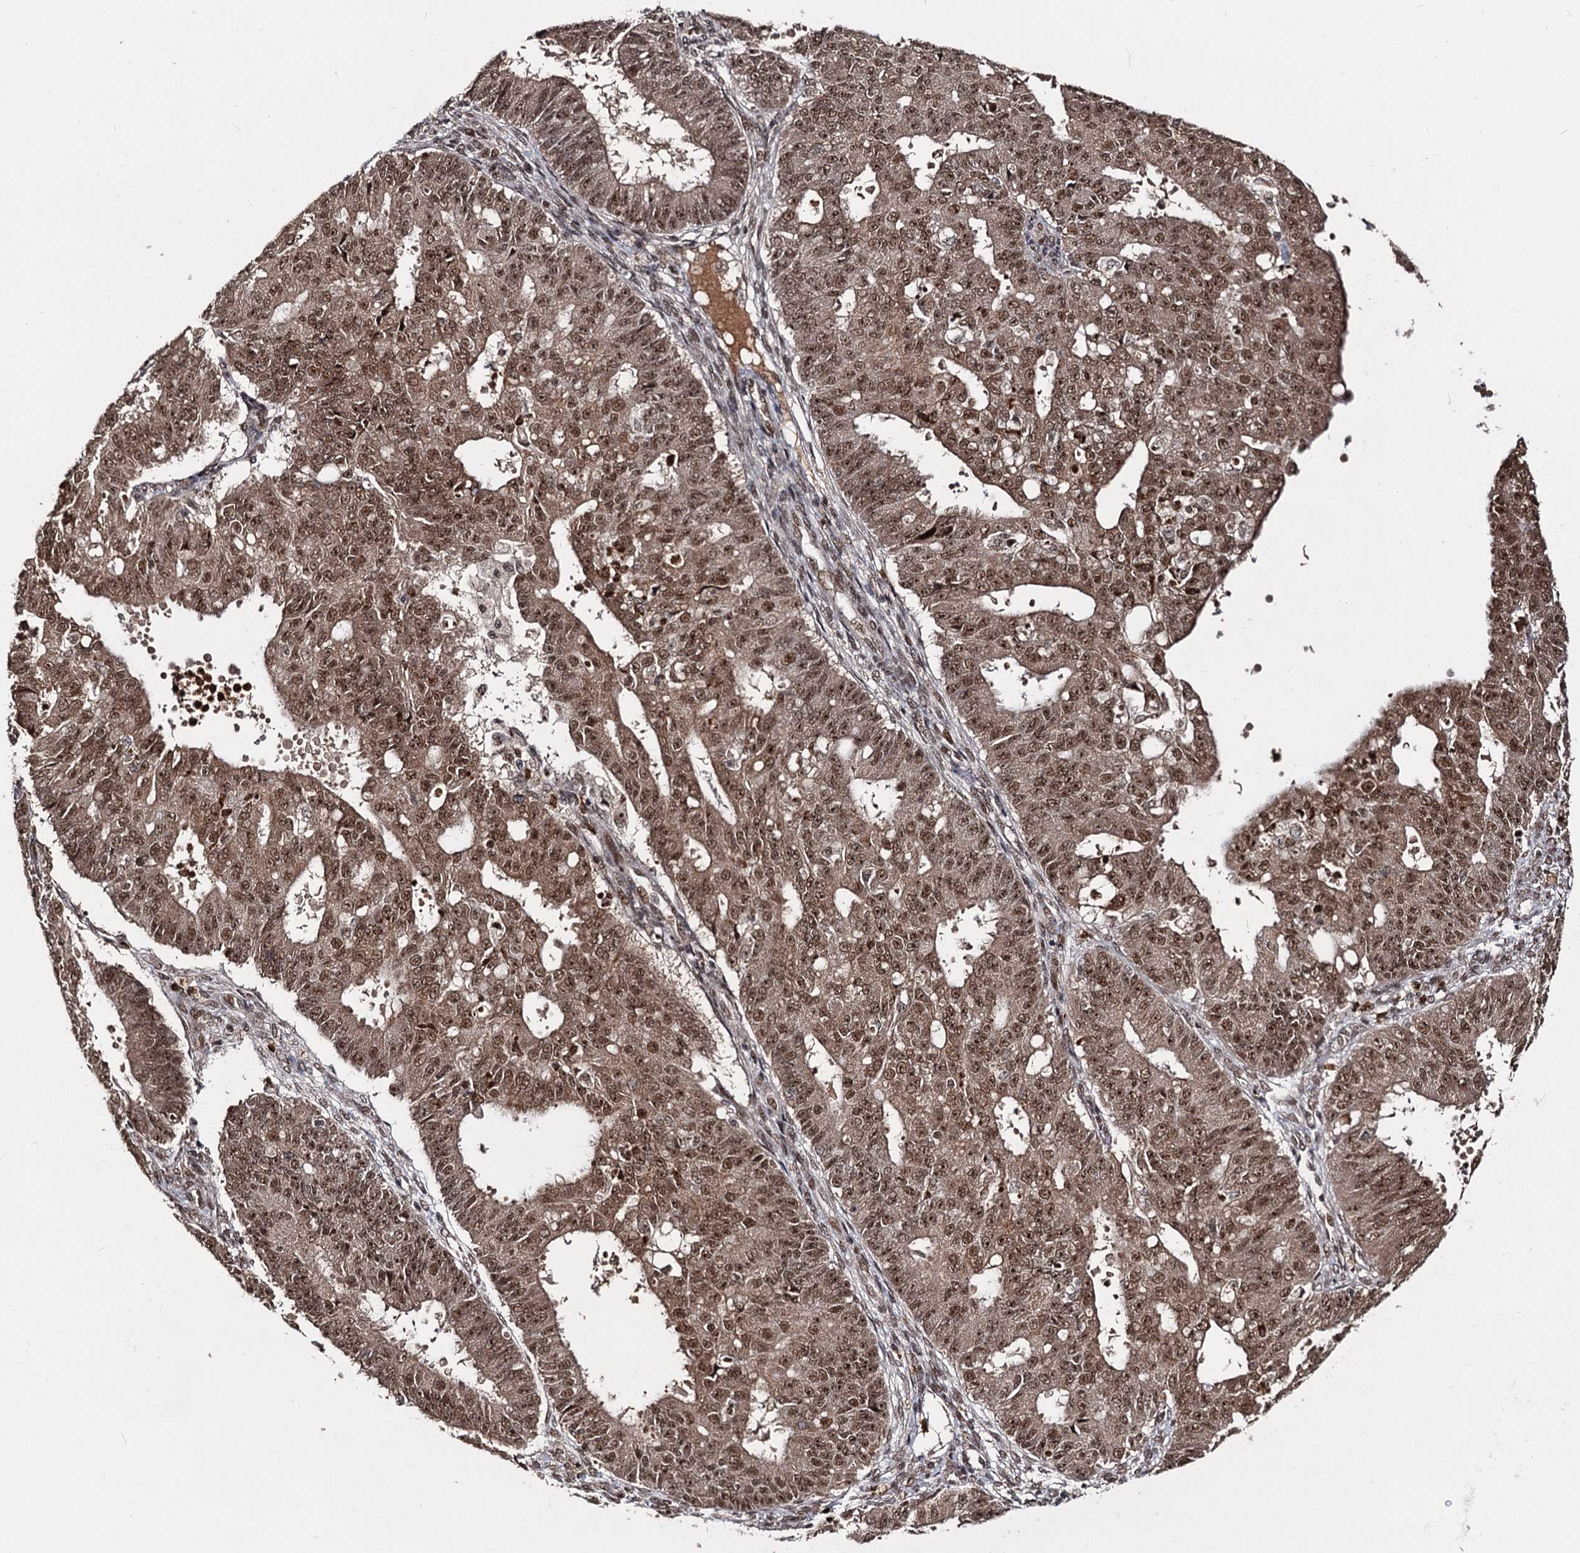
{"staining": {"intensity": "moderate", "quantity": ">75%", "location": "cytoplasmic/membranous,nuclear"}, "tissue": "ovarian cancer", "cell_type": "Tumor cells", "image_type": "cancer", "snomed": [{"axis": "morphology", "description": "Carcinoma, endometroid"}, {"axis": "topography", "description": "Appendix"}, {"axis": "topography", "description": "Ovary"}], "caption": "Endometroid carcinoma (ovarian) tissue demonstrates moderate cytoplasmic/membranous and nuclear expression in approximately >75% of tumor cells, visualized by immunohistochemistry. (IHC, brightfield microscopy, high magnification).", "gene": "SFSWAP", "patient": {"sex": "female", "age": 42}}